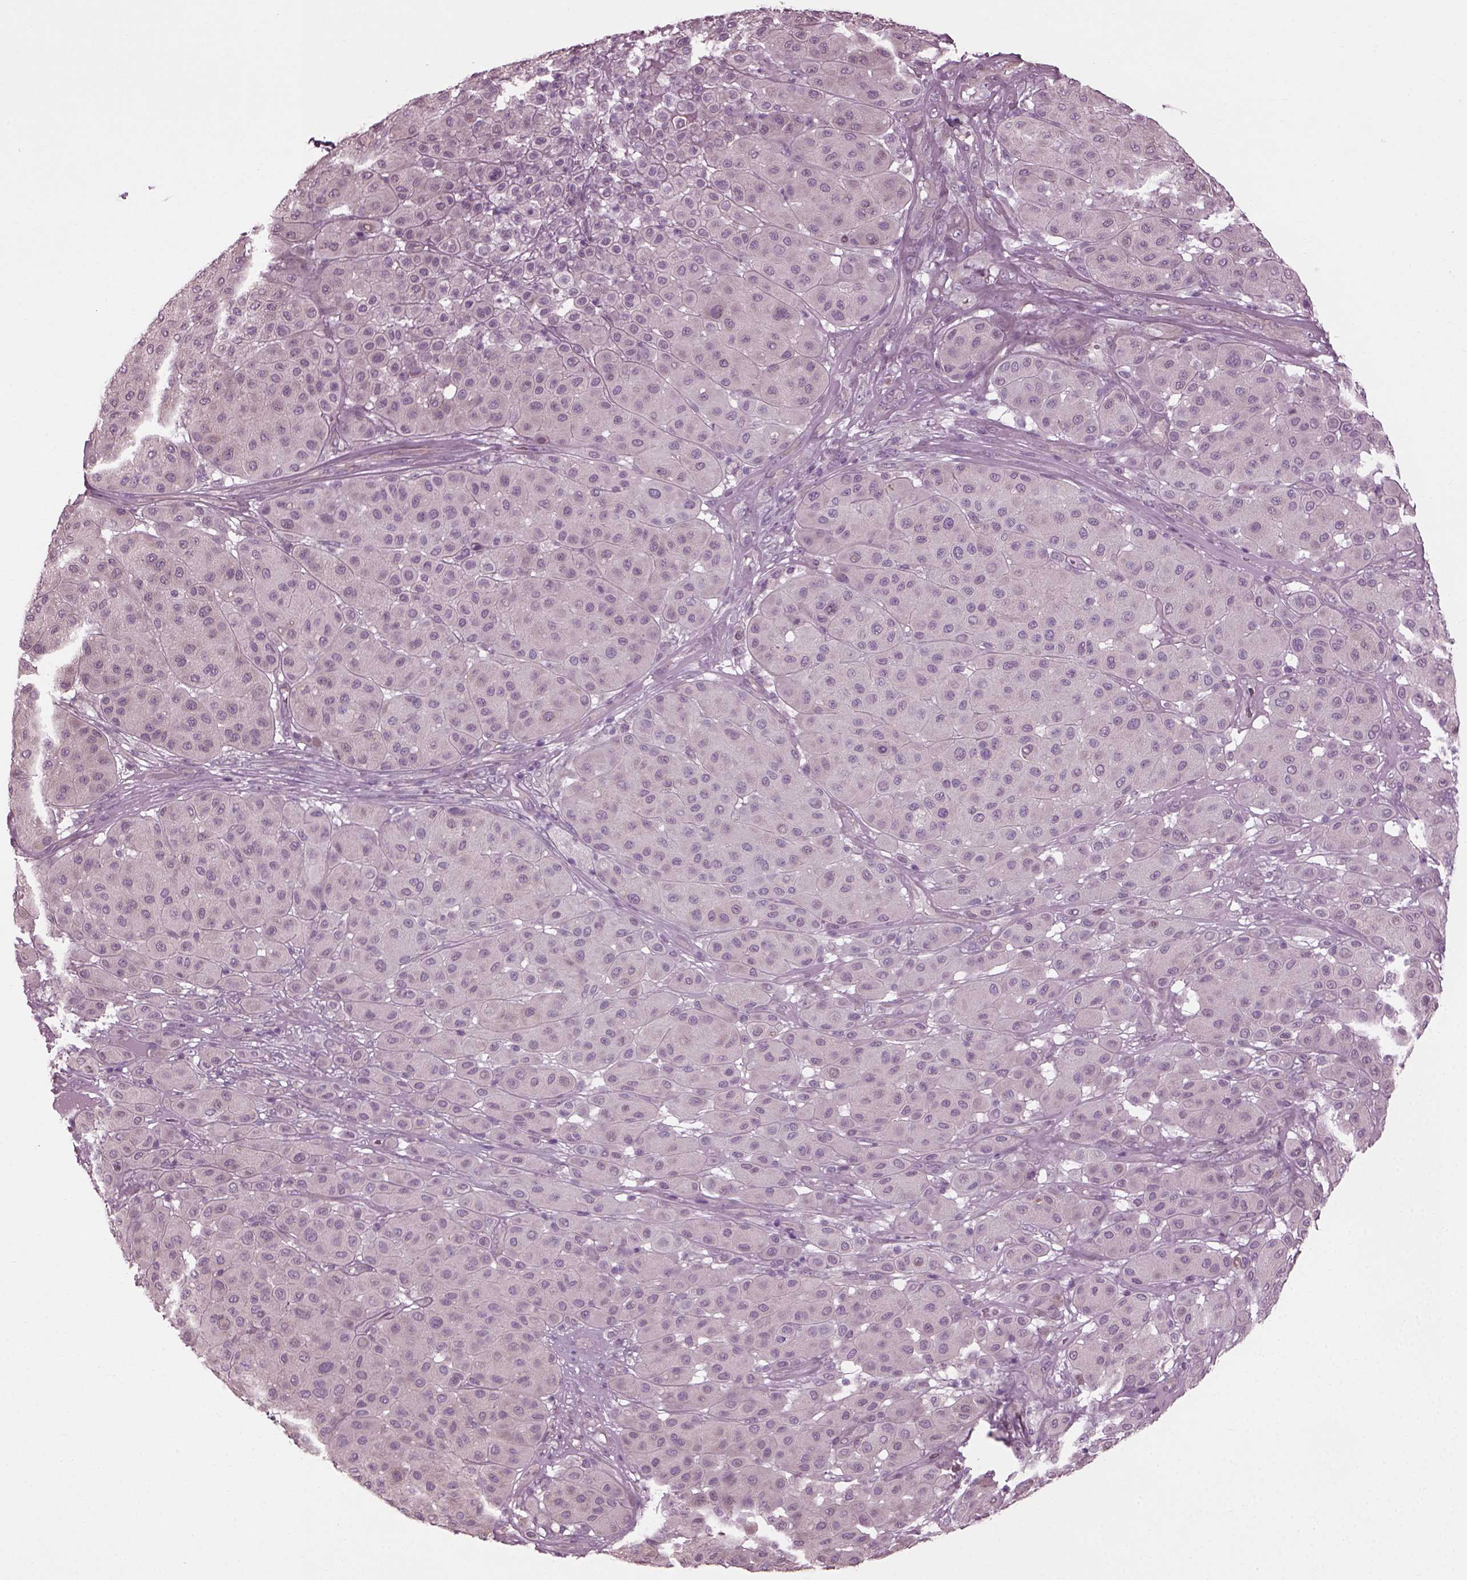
{"staining": {"intensity": "negative", "quantity": "none", "location": "none"}, "tissue": "melanoma", "cell_type": "Tumor cells", "image_type": "cancer", "snomed": [{"axis": "morphology", "description": "Malignant melanoma, Metastatic site"}, {"axis": "topography", "description": "Smooth muscle"}], "caption": "This image is of melanoma stained with immunohistochemistry to label a protein in brown with the nuclei are counter-stained blue. There is no positivity in tumor cells.", "gene": "CABP5", "patient": {"sex": "male", "age": 41}}